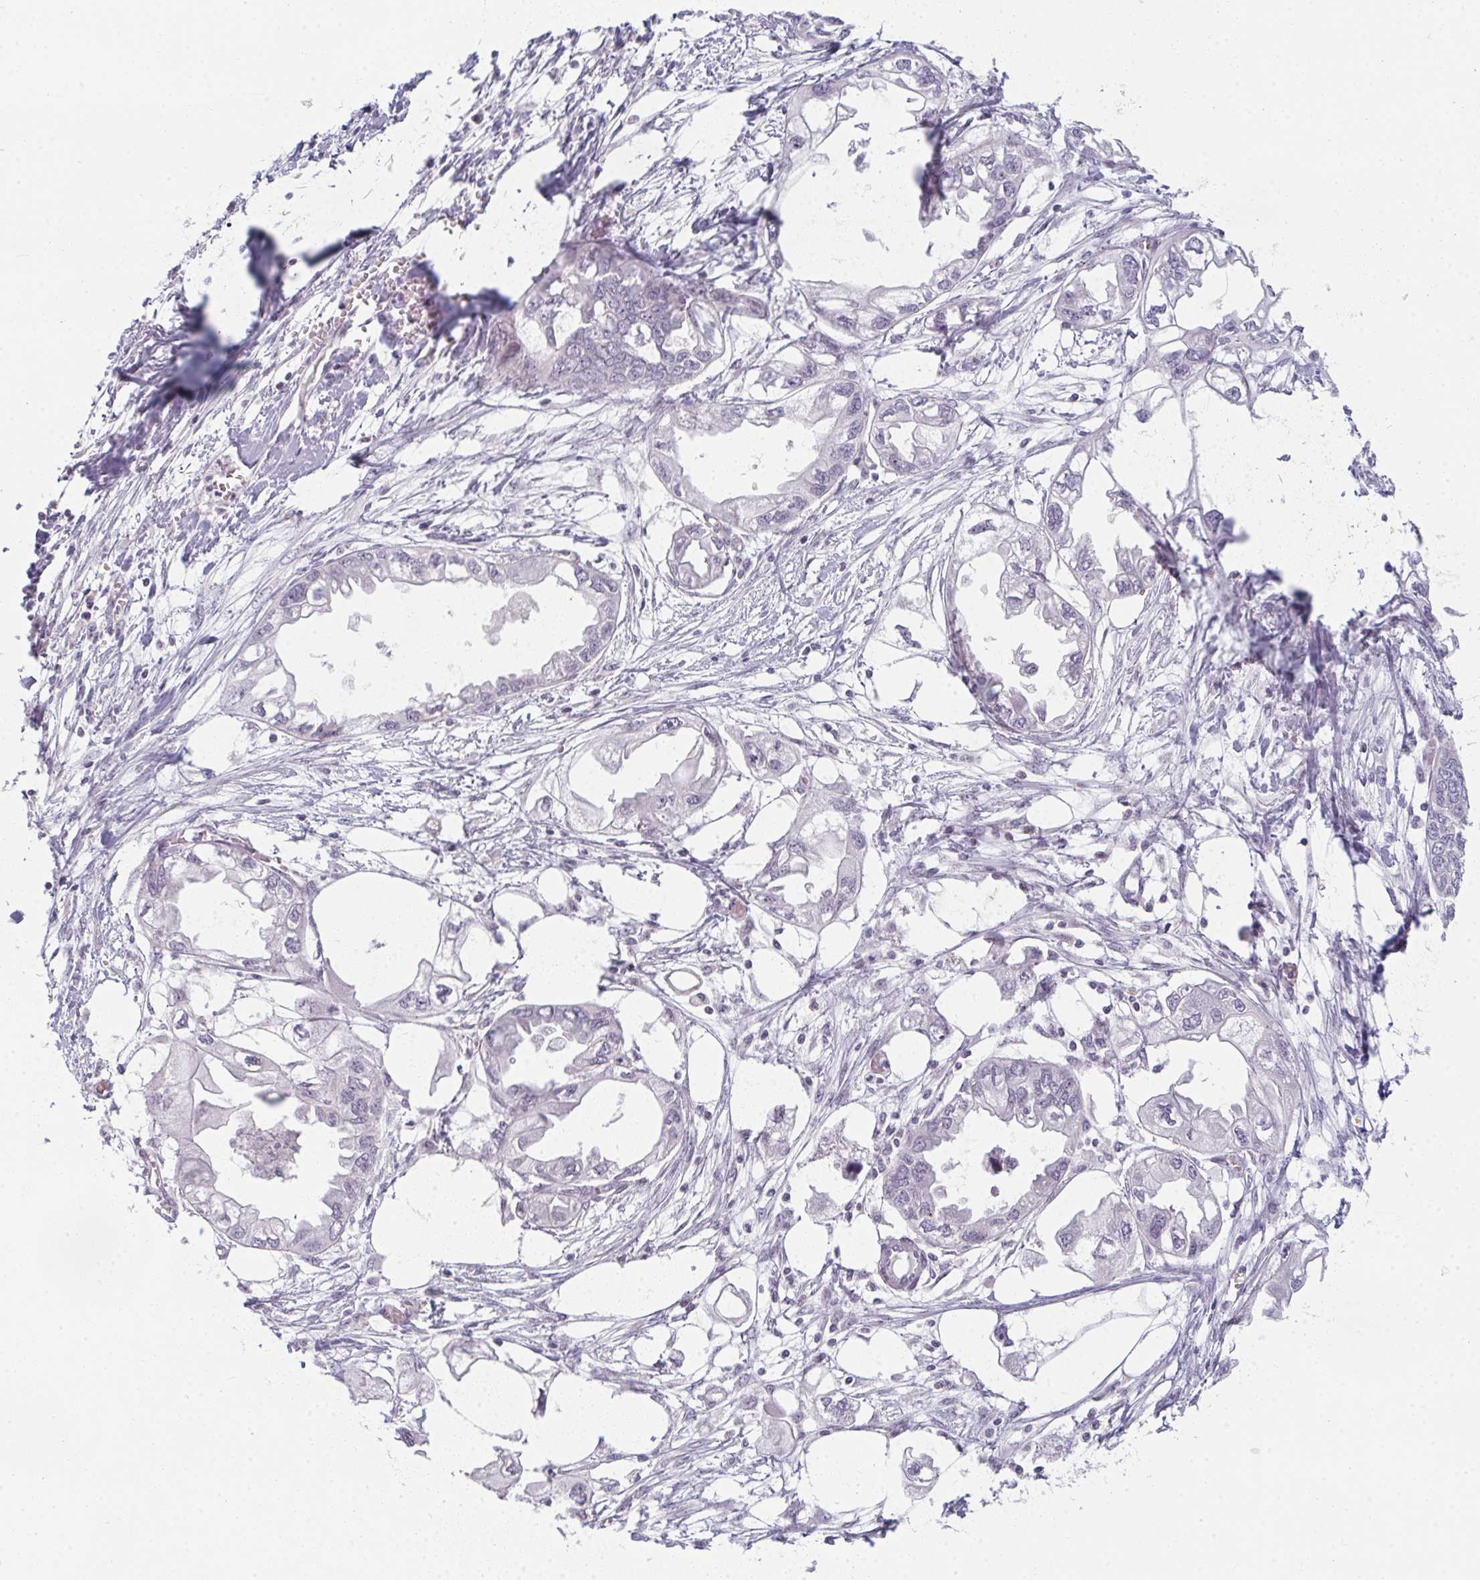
{"staining": {"intensity": "negative", "quantity": "none", "location": "none"}, "tissue": "endometrial cancer", "cell_type": "Tumor cells", "image_type": "cancer", "snomed": [{"axis": "morphology", "description": "Adenocarcinoma, NOS"}, {"axis": "morphology", "description": "Adenocarcinoma, metastatic, NOS"}, {"axis": "topography", "description": "Adipose tissue"}, {"axis": "topography", "description": "Endometrium"}], "caption": "A high-resolution histopathology image shows immunohistochemistry staining of adenocarcinoma (endometrial), which shows no significant positivity in tumor cells.", "gene": "RBBP6", "patient": {"sex": "female", "age": 67}}